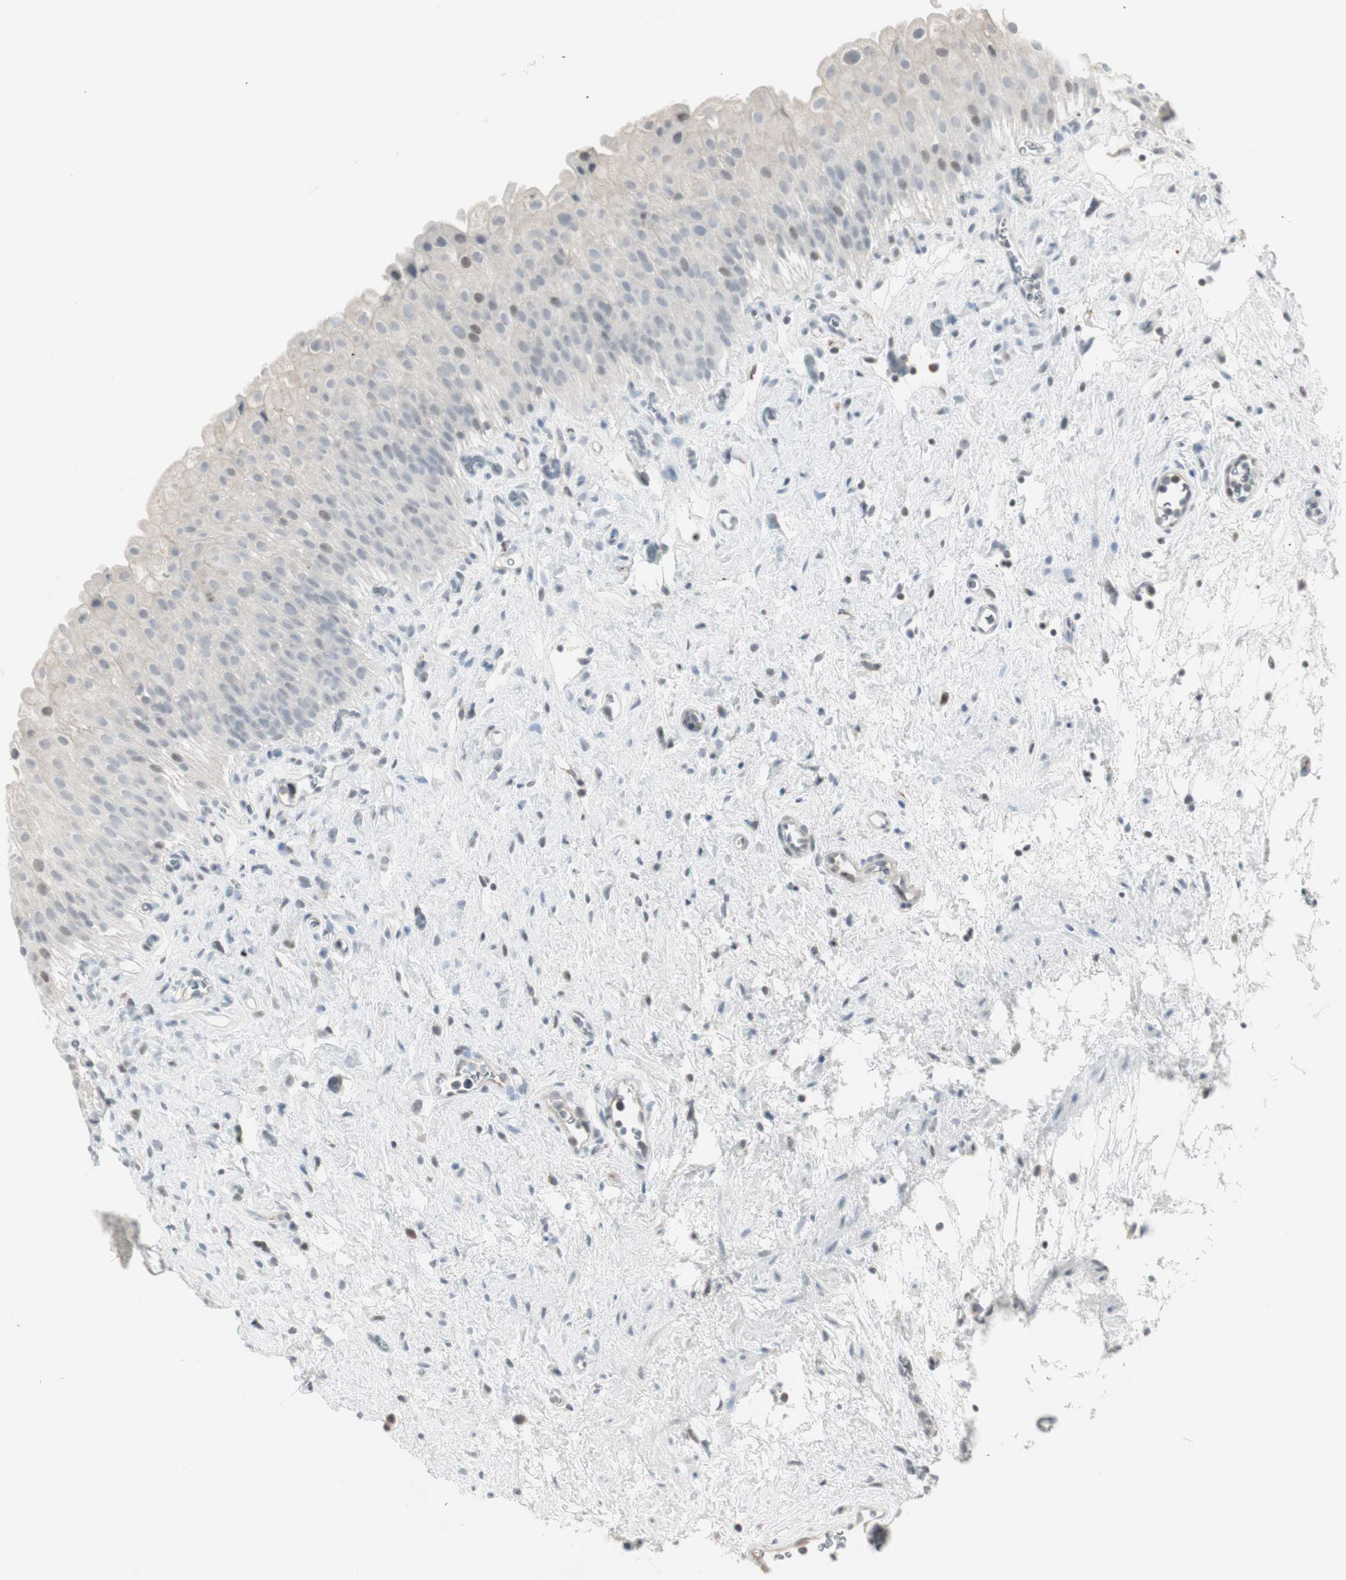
{"staining": {"intensity": "negative", "quantity": "none", "location": "none"}, "tissue": "urinary bladder", "cell_type": "Urothelial cells", "image_type": "normal", "snomed": [{"axis": "morphology", "description": "Normal tissue, NOS"}, {"axis": "morphology", "description": "Urothelial carcinoma, High grade"}, {"axis": "topography", "description": "Urinary bladder"}], "caption": "This is an immunohistochemistry (IHC) histopathology image of benign urinary bladder. There is no staining in urothelial cells.", "gene": "MAP4K4", "patient": {"sex": "male", "age": 46}}